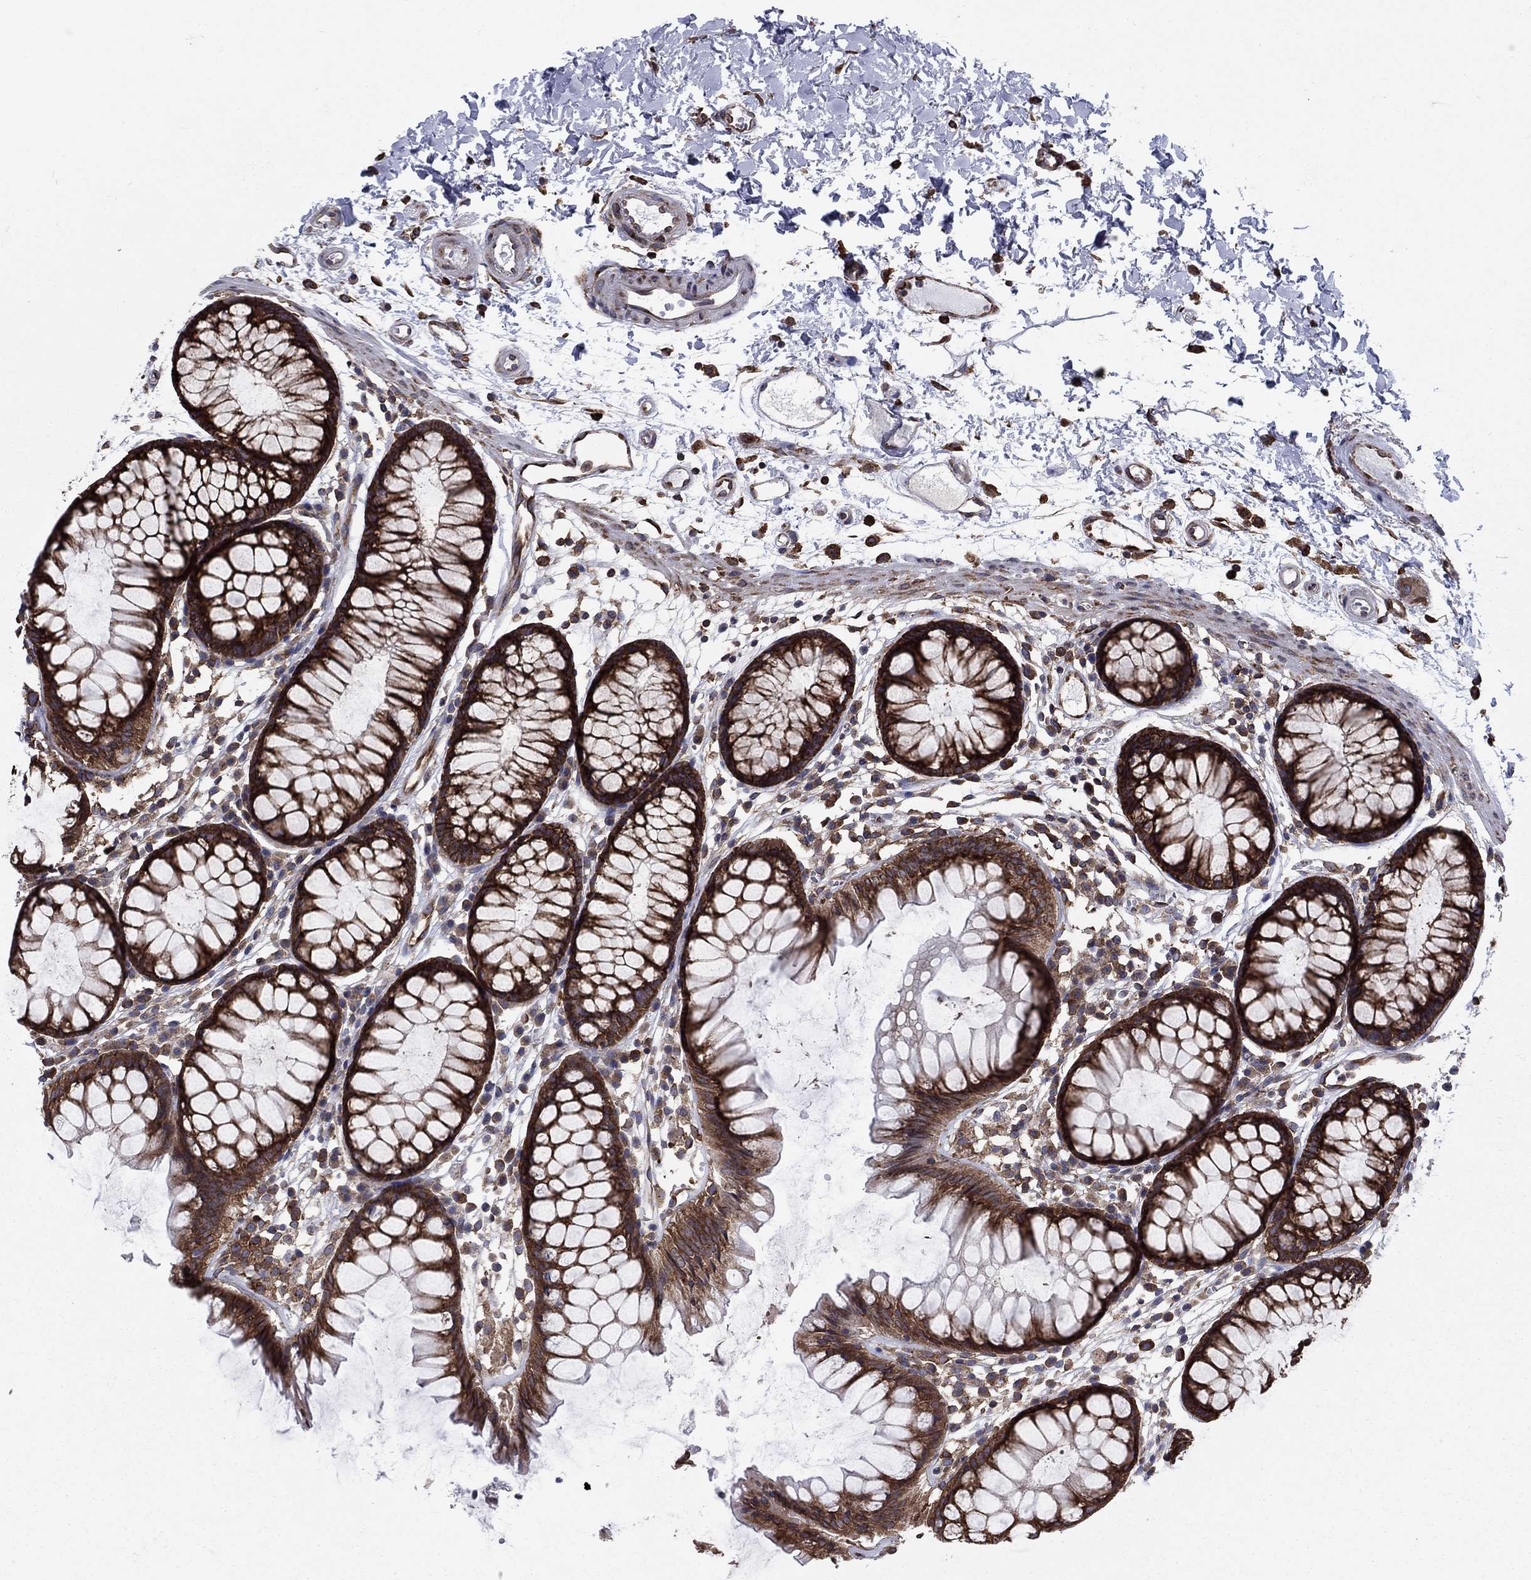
{"staining": {"intensity": "negative", "quantity": "none", "location": "none"}, "tissue": "colon", "cell_type": "Endothelial cells", "image_type": "normal", "snomed": [{"axis": "morphology", "description": "Normal tissue, NOS"}, {"axis": "morphology", "description": "Adenocarcinoma, NOS"}, {"axis": "topography", "description": "Colon"}], "caption": "IHC image of unremarkable human colon stained for a protein (brown), which shows no staining in endothelial cells. (DAB (3,3'-diaminobenzidine) immunohistochemistry visualized using brightfield microscopy, high magnification).", "gene": "YBX1", "patient": {"sex": "male", "age": 65}}